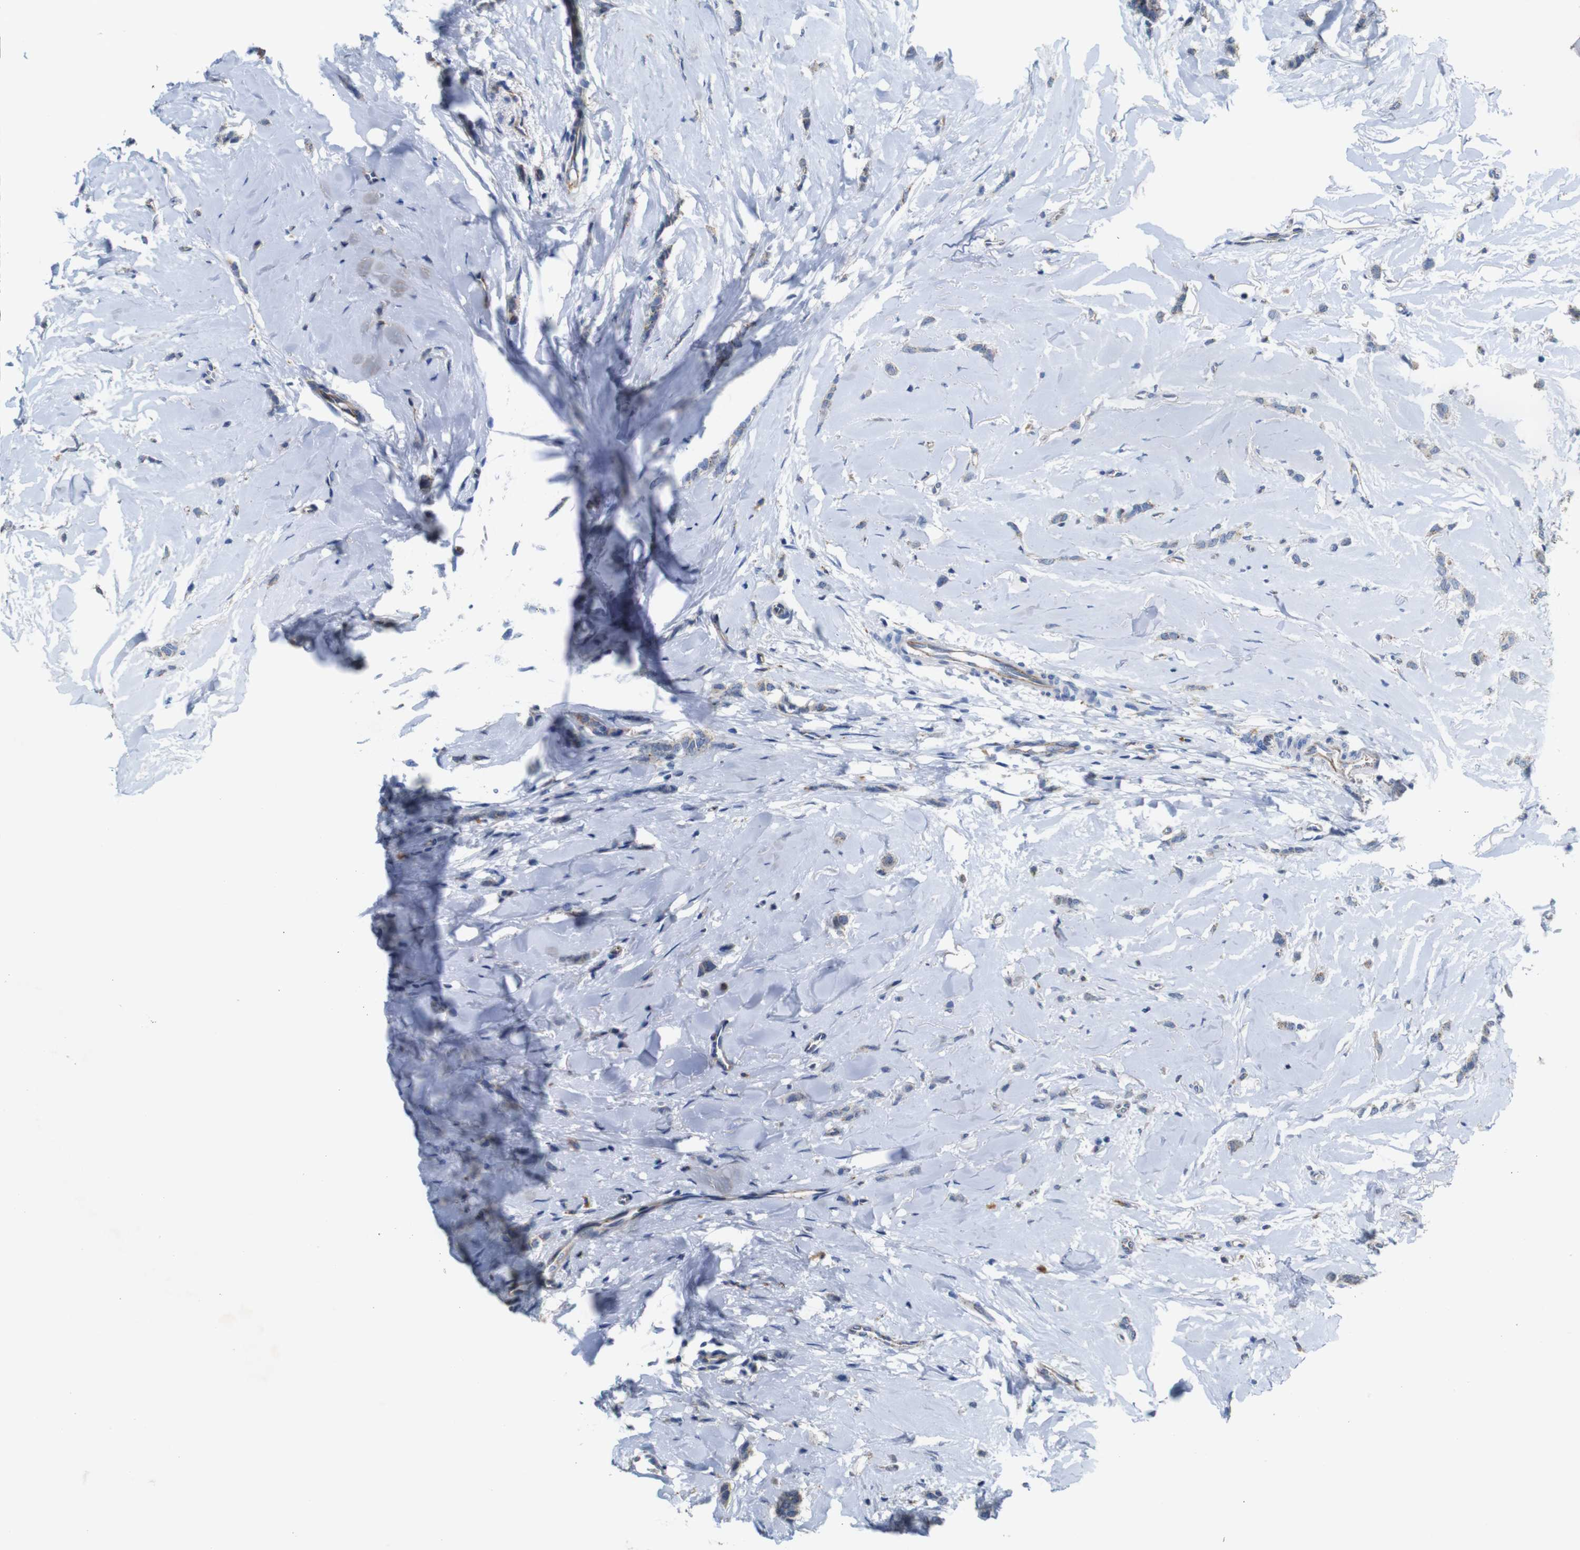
{"staining": {"intensity": "weak", "quantity": "<25%", "location": "cytoplasmic/membranous"}, "tissue": "breast cancer", "cell_type": "Tumor cells", "image_type": "cancer", "snomed": [{"axis": "morphology", "description": "Lobular carcinoma"}, {"axis": "topography", "description": "Skin"}, {"axis": "topography", "description": "Breast"}], "caption": "Tumor cells show no significant staining in lobular carcinoma (breast).", "gene": "NHLRC3", "patient": {"sex": "female", "age": 46}}